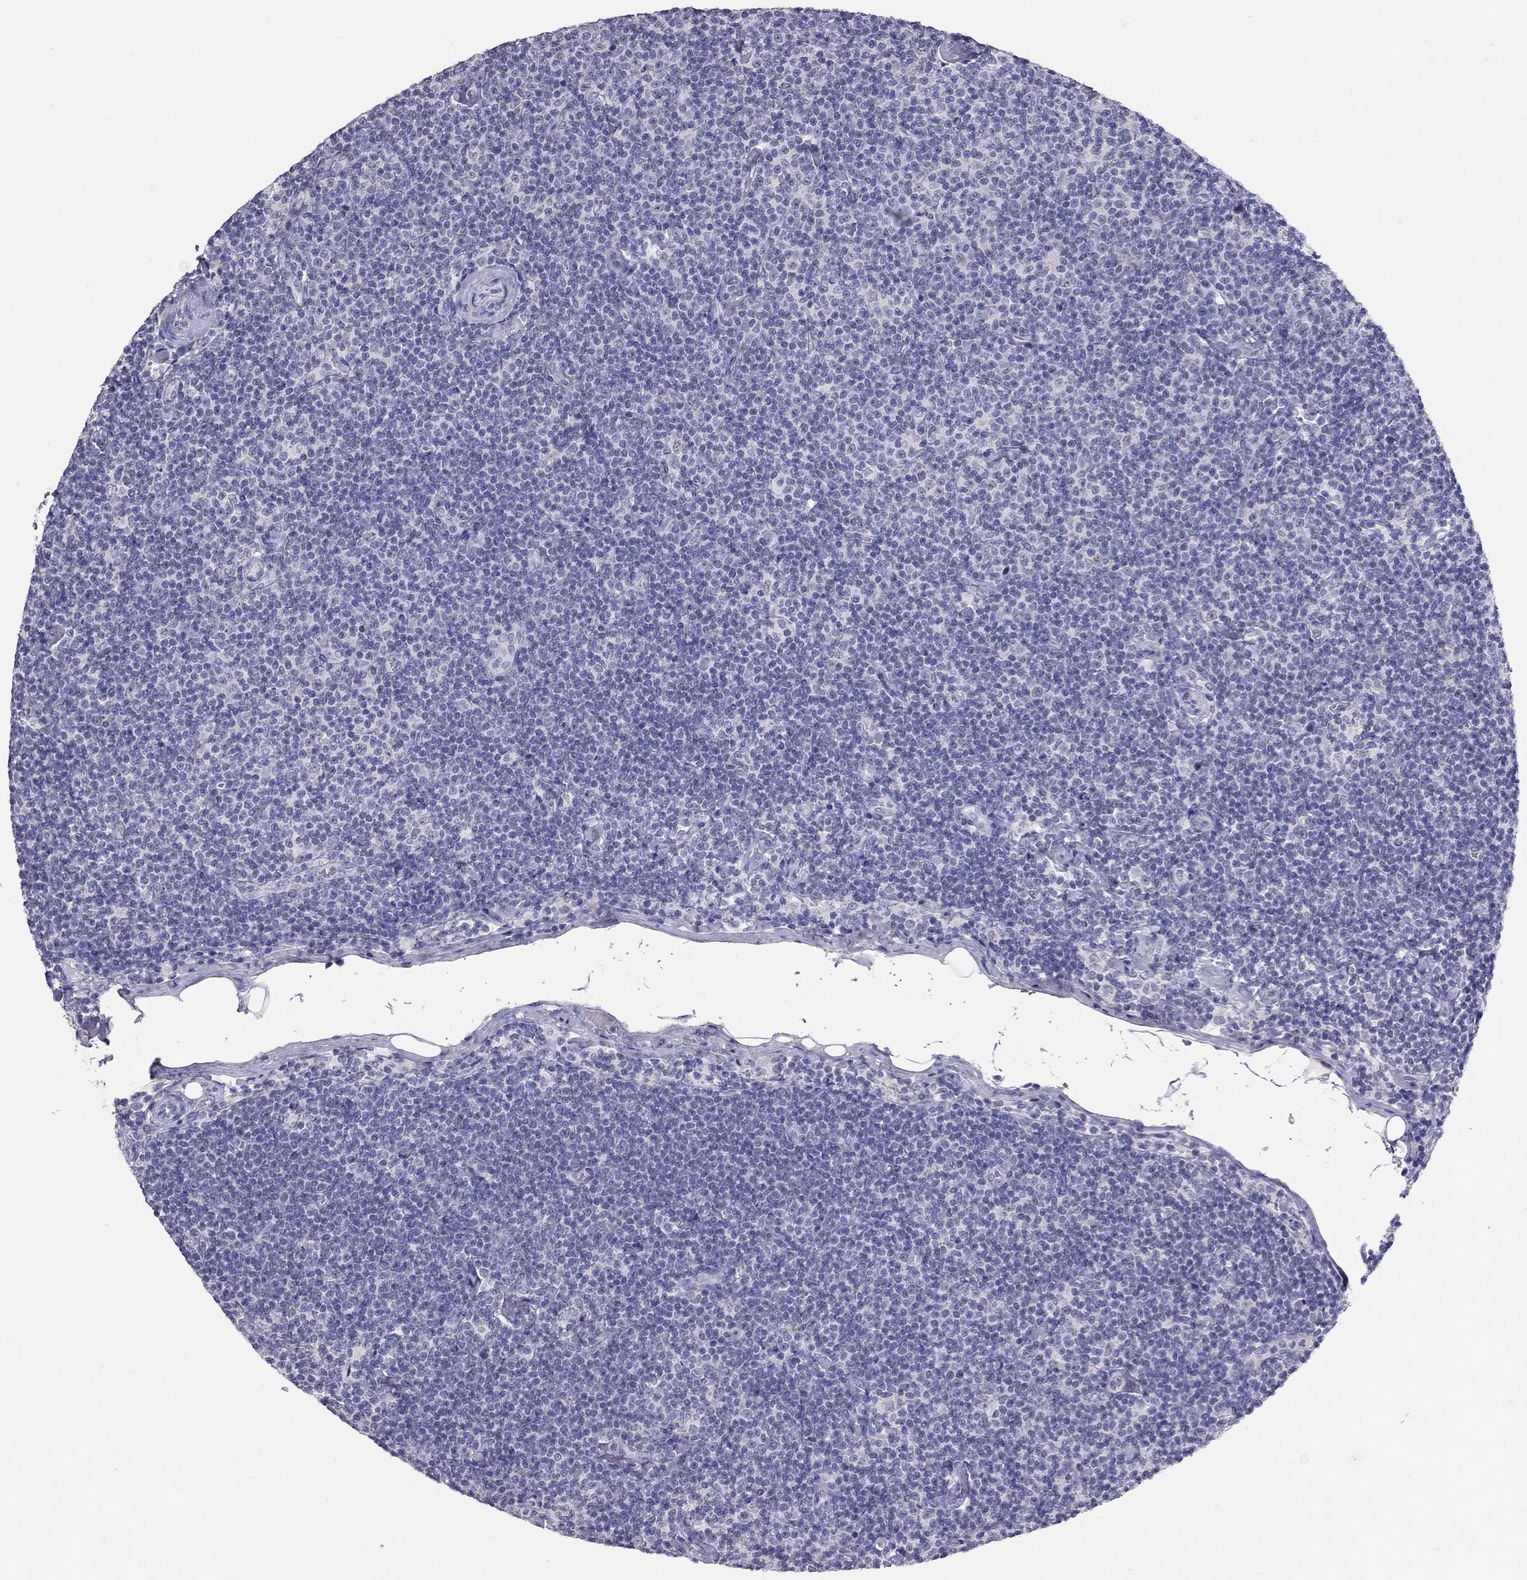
{"staining": {"intensity": "negative", "quantity": "none", "location": "none"}, "tissue": "lymphoma", "cell_type": "Tumor cells", "image_type": "cancer", "snomed": [{"axis": "morphology", "description": "Malignant lymphoma, non-Hodgkin's type, Low grade"}, {"axis": "topography", "description": "Lymph node"}], "caption": "The micrograph shows no significant staining in tumor cells of malignant lymphoma, non-Hodgkin's type (low-grade).", "gene": "PSMB11", "patient": {"sex": "male", "age": 81}}